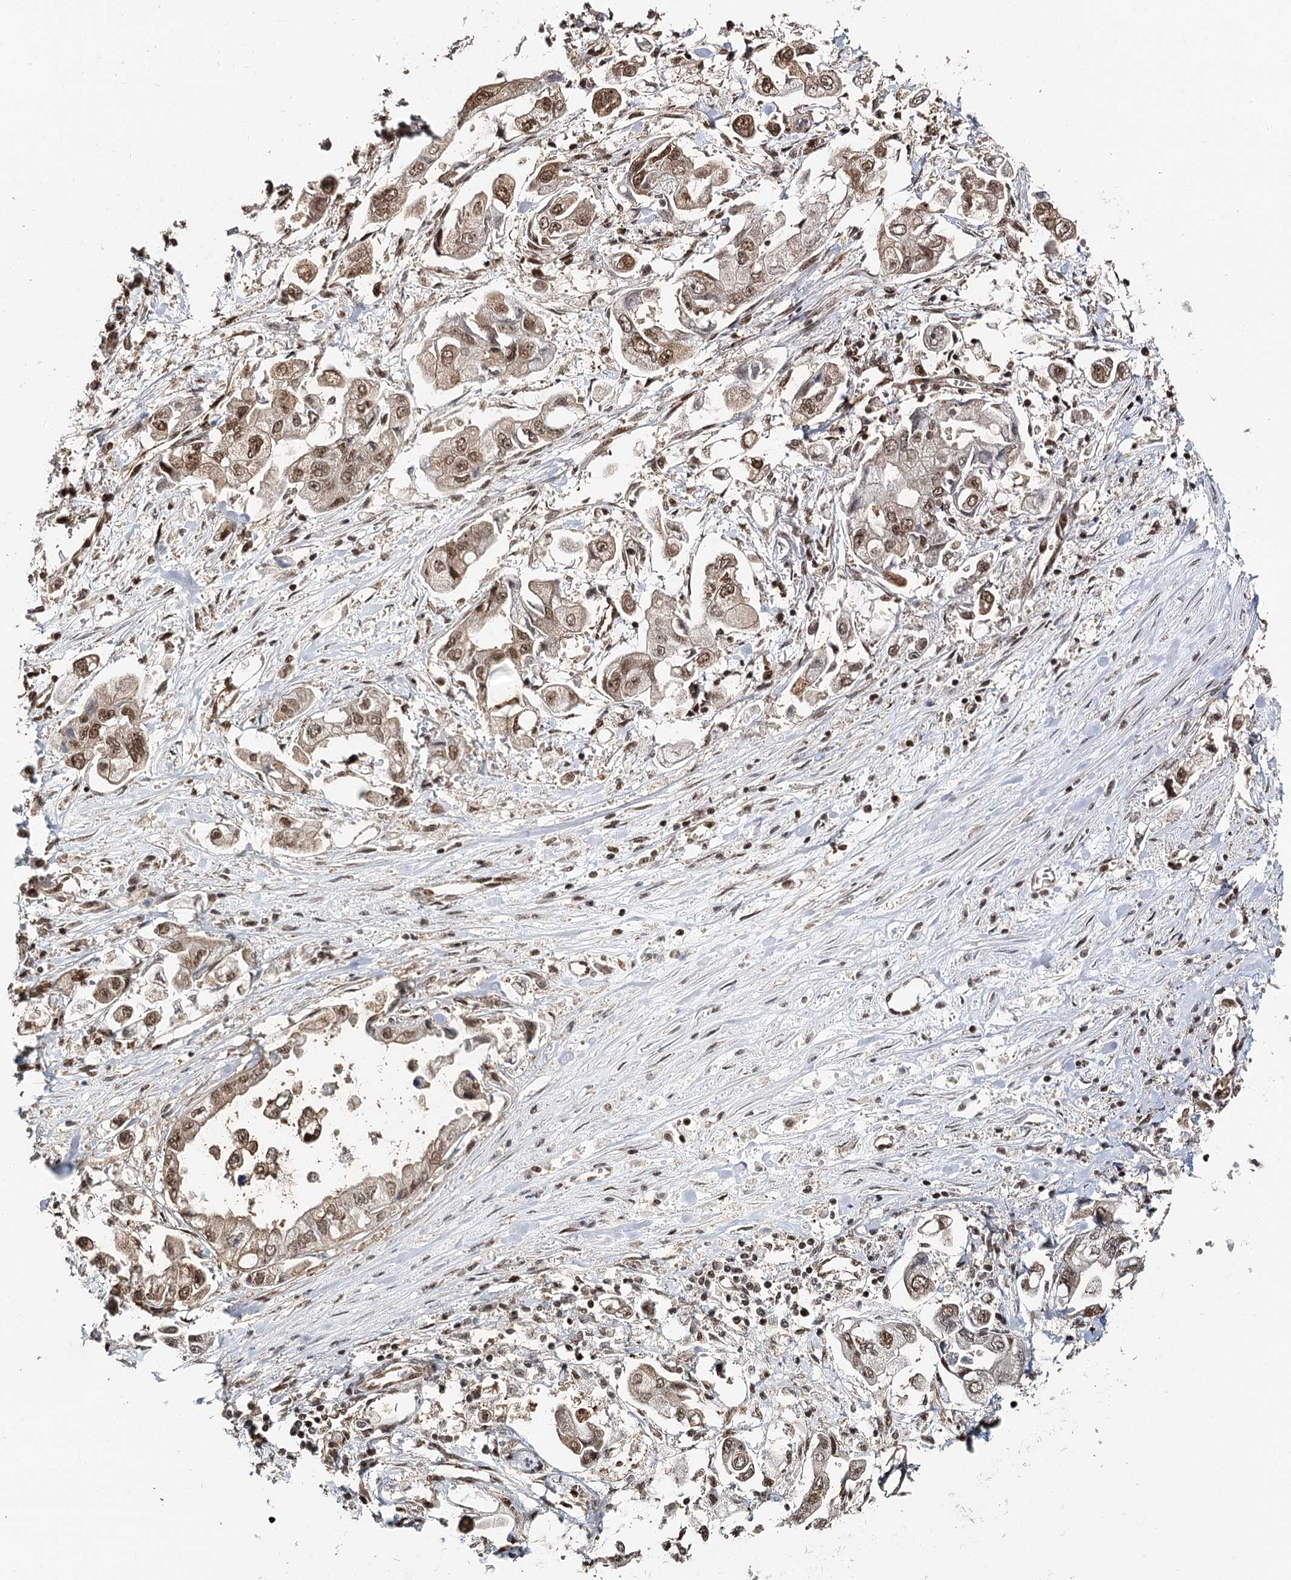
{"staining": {"intensity": "moderate", "quantity": ">75%", "location": "nuclear"}, "tissue": "stomach cancer", "cell_type": "Tumor cells", "image_type": "cancer", "snomed": [{"axis": "morphology", "description": "Adenocarcinoma, NOS"}, {"axis": "topography", "description": "Stomach"}], "caption": "A histopathology image of stomach adenocarcinoma stained for a protein displays moderate nuclear brown staining in tumor cells. (DAB IHC with brightfield microscopy, high magnification).", "gene": "RPS27A", "patient": {"sex": "male", "age": 62}}